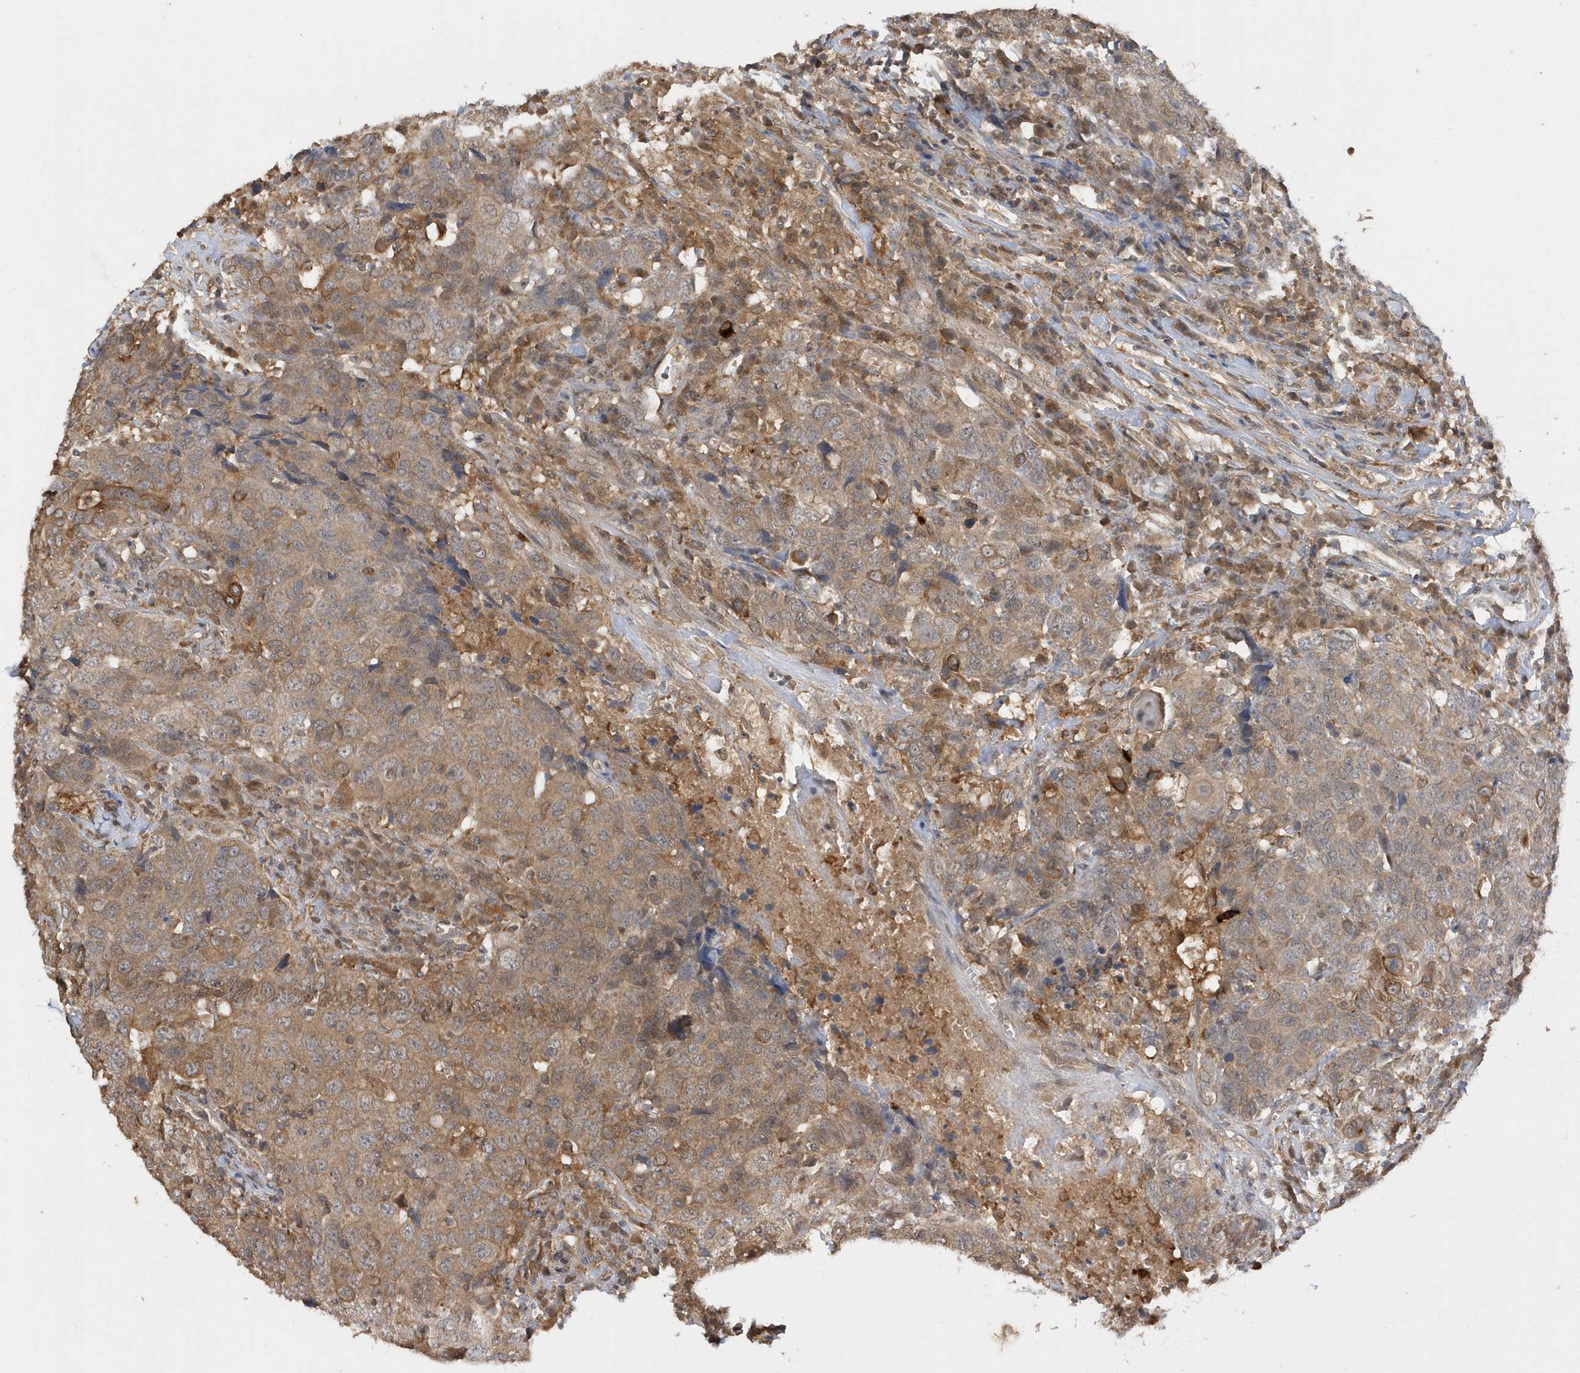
{"staining": {"intensity": "weak", "quantity": ">75%", "location": "cytoplasmic/membranous"}, "tissue": "head and neck cancer", "cell_type": "Tumor cells", "image_type": "cancer", "snomed": [{"axis": "morphology", "description": "Squamous cell carcinoma, NOS"}, {"axis": "topography", "description": "Head-Neck"}], "caption": "A brown stain highlights weak cytoplasmic/membranous staining of a protein in human squamous cell carcinoma (head and neck) tumor cells. (Brightfield microscopy of DAB IHC at high magnification).", "gene": "RPE", "patient": {"sex": "male", "age": 66}}